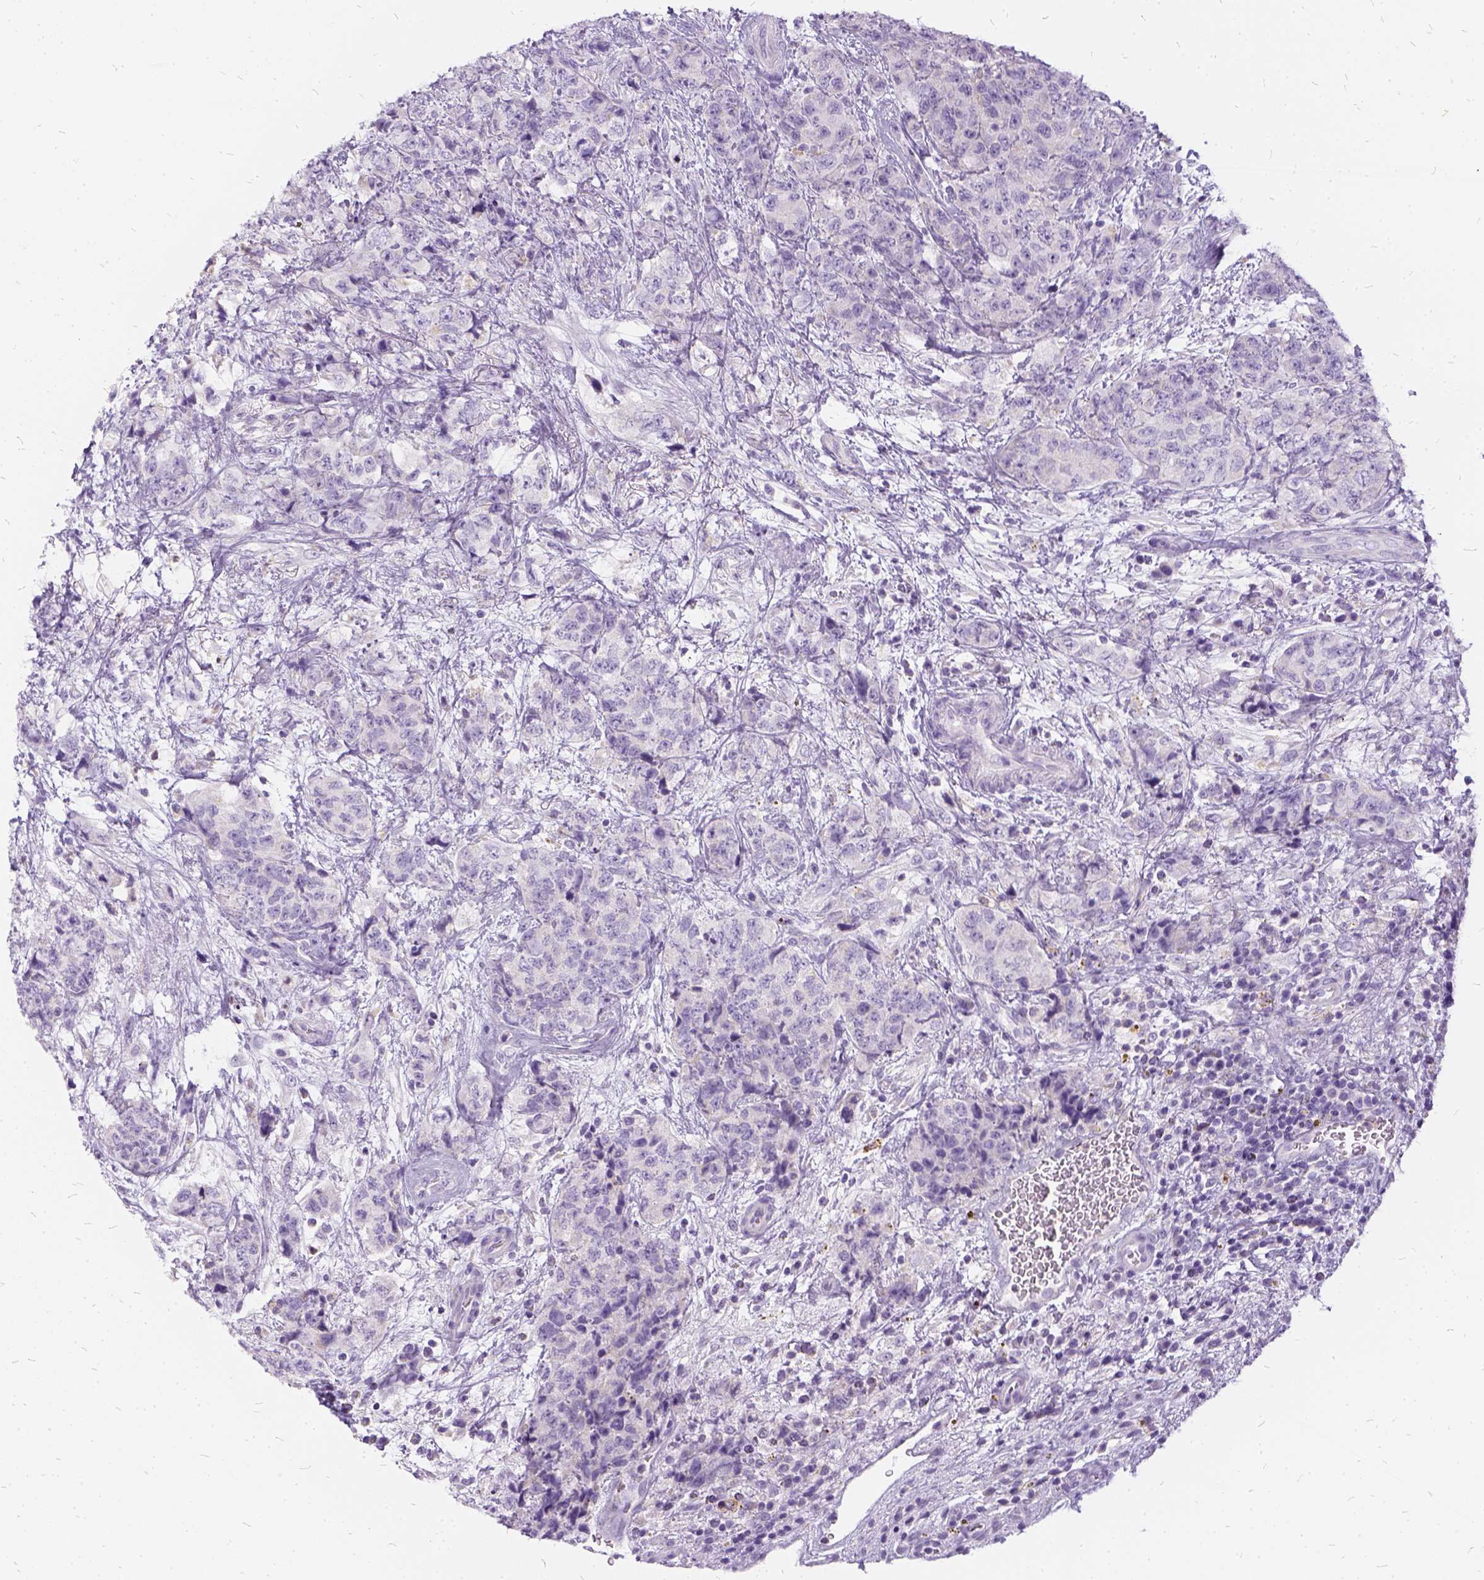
{"staining": {"intensity": "negative", "quantity": "none", "location": "none"}, "tissue": "urothelial cancer", "cell_type": "Tumor cells", "image_type": "cancer", "snomed": [{"axis": "morphology", "description": "Urothelial carcinoma, High grade"}, {"axis": "topography", "description": "Urinary bladder"}], "caption": "There is no significant positivity in tumor cells of urothelial carcinoma (high-grade).", "gene": "FDX1", "patient": {"sex": "female", "age": 78}}